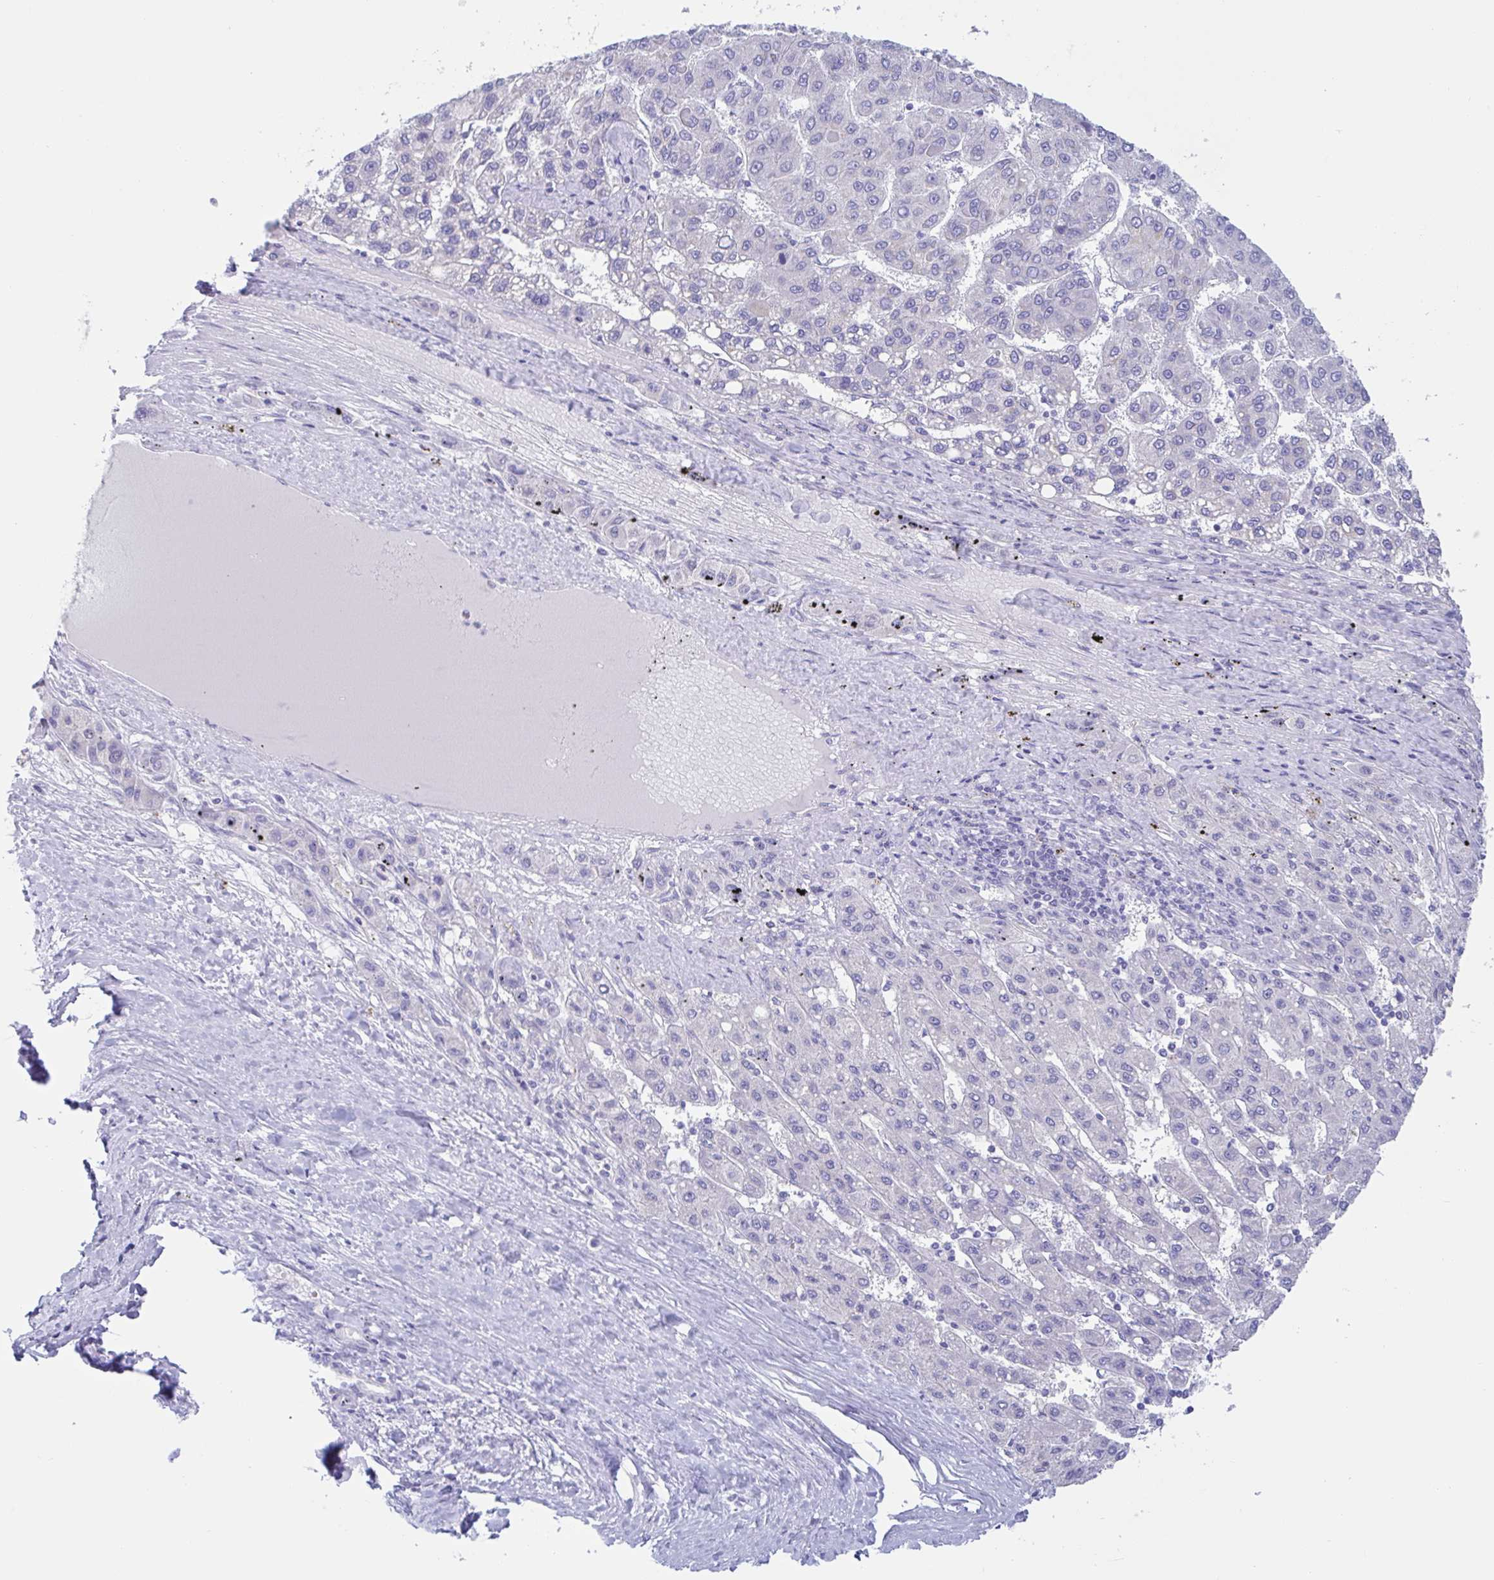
{"staining": {"intensity": "negative", "quantity": "none", "location": "none"}, "tissue": "liver cancer", "cell_type": "Tumor cells", "image_type": "cancer", "snomed": [{"axis": "morphology", "description": "Carcinoma, Hepatocellular, NOS"}, {"axis": "topography", "description": "Liver"}], "caption": "Immunohistochemical staining of liver cancer reveals no significant expression in tumor cells. (Immunohistochemistry, brightfield microscopy, high magnification).", "gene": "OR6N2", "patient": {"sex": "female", "age": 82}}